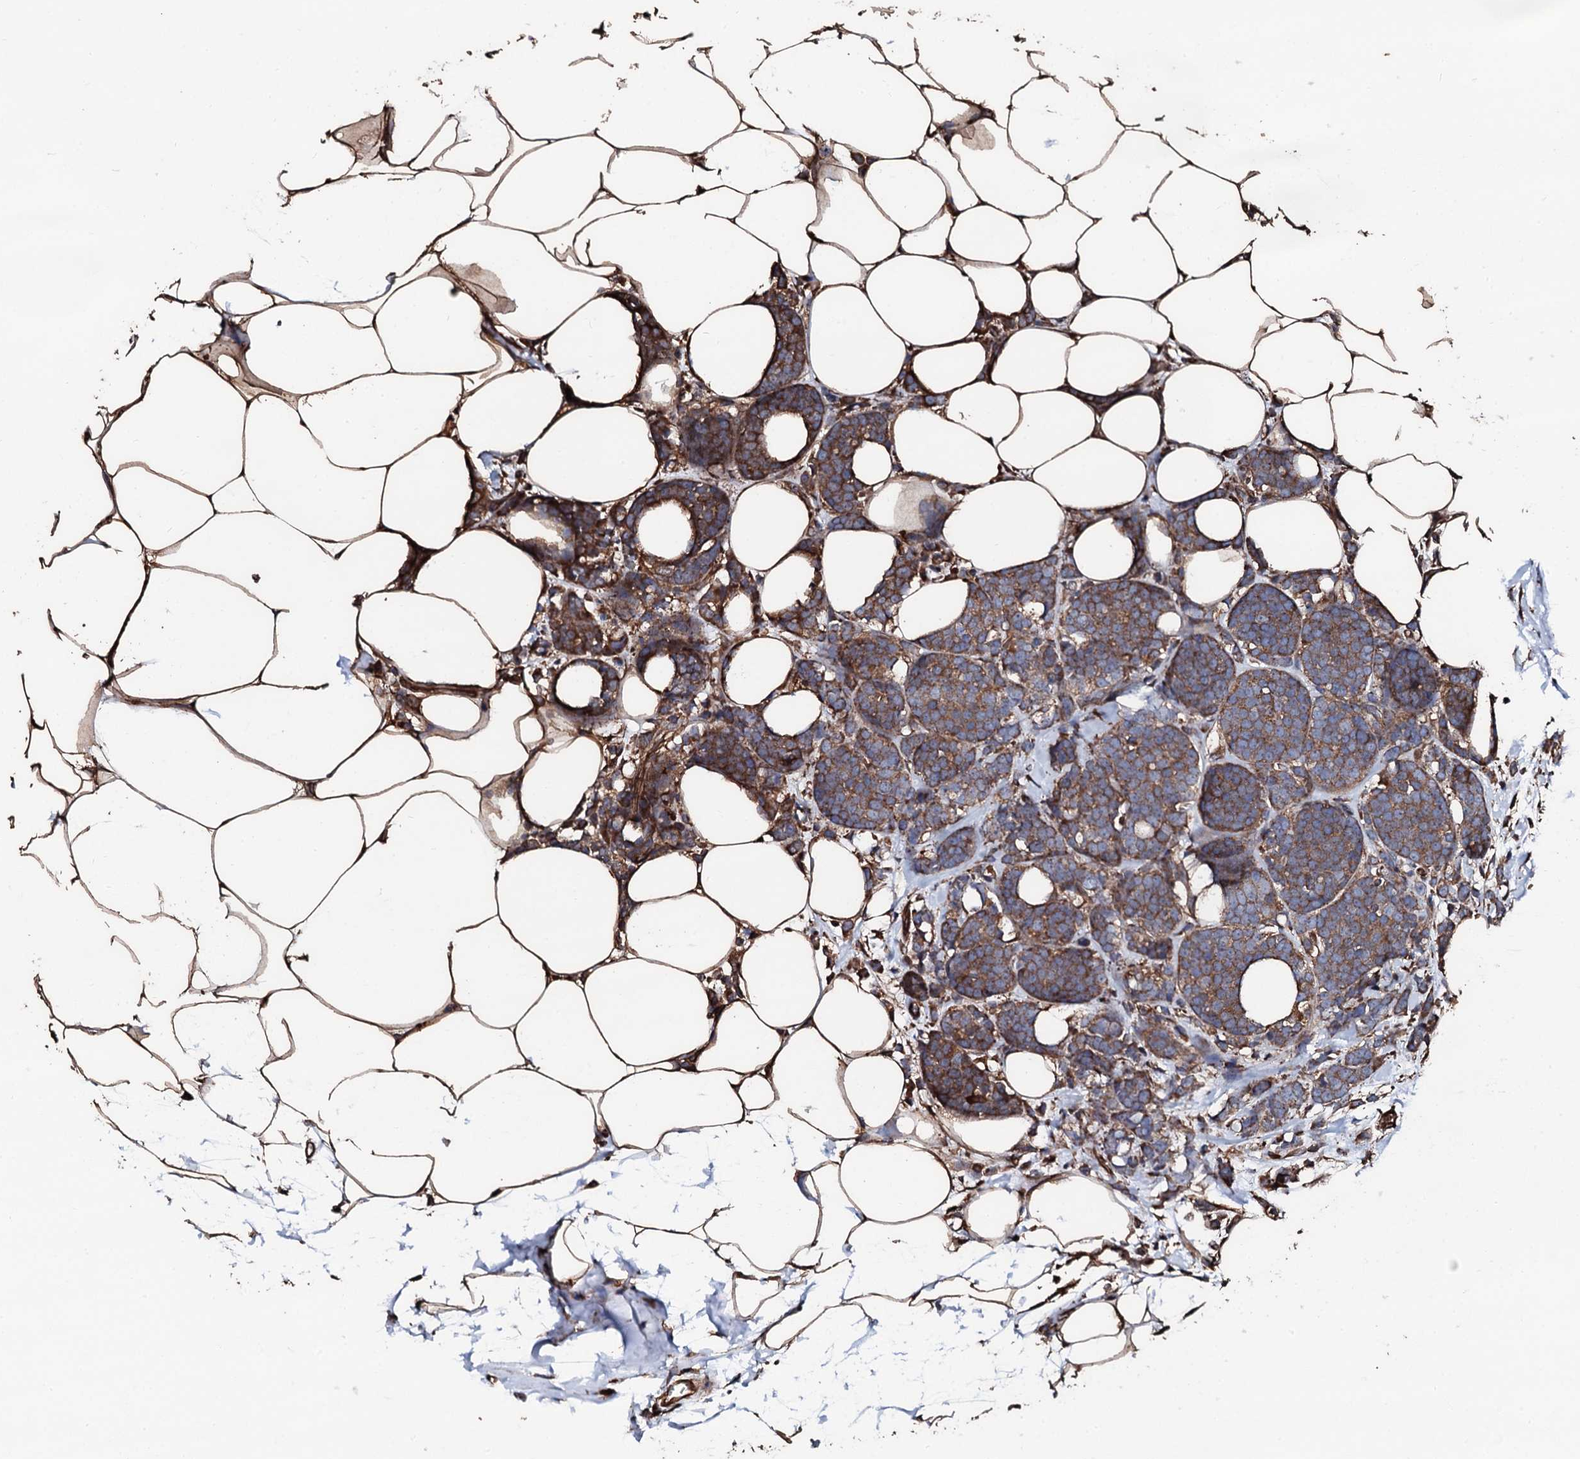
{"staining": {"intensity": "moderate", "quantity": ">75%", "location": "cytoplasmic/membranous"}, "tissue": "breast cancer", "cell_type": "Tumor cells", "image_type": "cancer", "snomed": [{"axis": "morphology", "description": "Lobular carcinoma"}, {"axis": "topography", "description": "Breast"}], "caption": "The histopathology image demonstrates a brown stain indicating the presence of a protein in the cytoplasmic/membranous of tumor cells in lobular carcinoma (breast).", "gene": "CKAP5", "patient": {"sex": "female", "age": 58}}